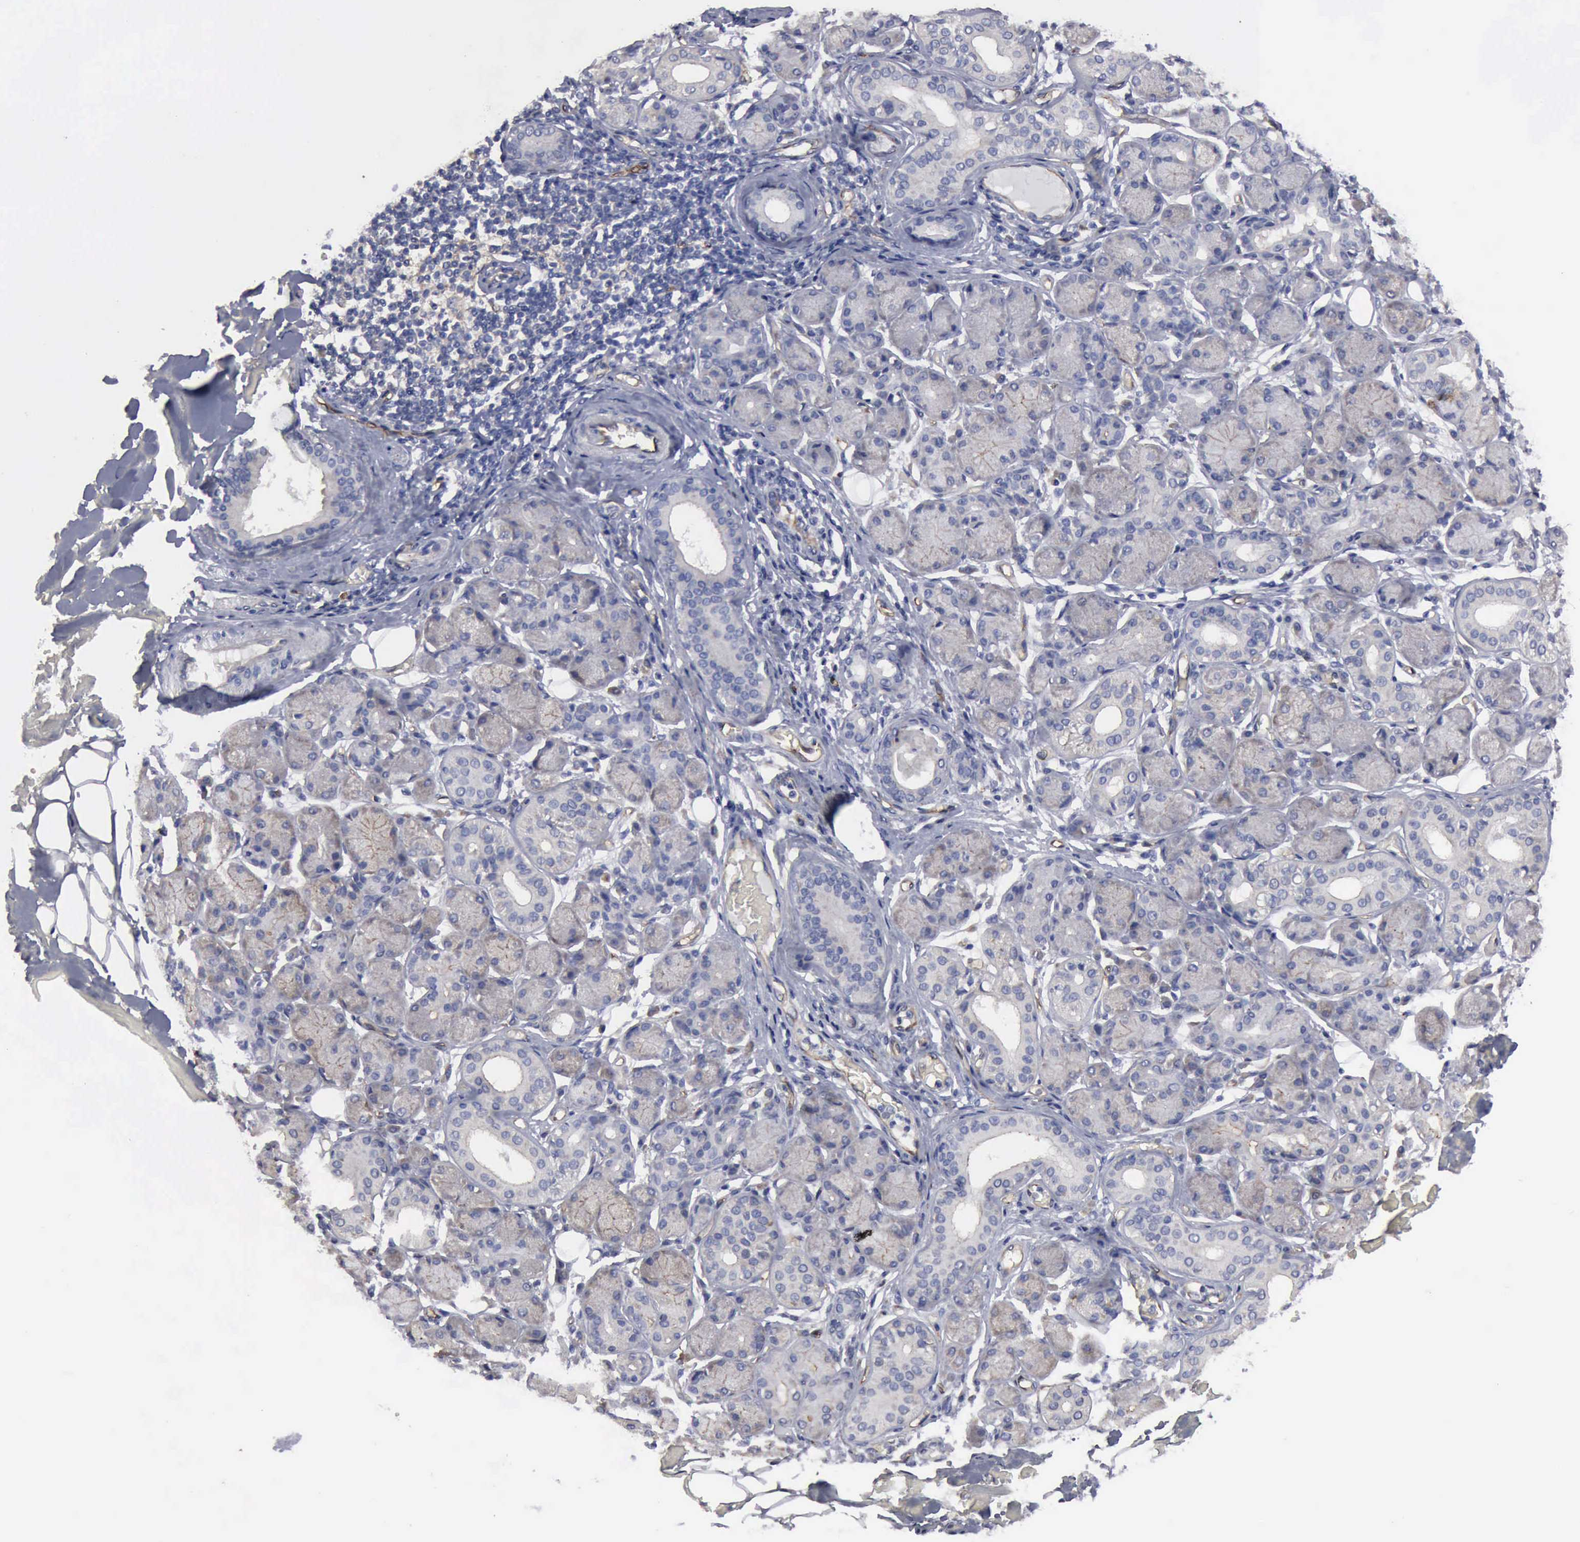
{"staining": {"intensity": "moderate", "quantity": "25%-75%", "location": "cytoplasmic/membranous"}, "tissue": "salivary gland", "cell_type": "Glandular cells", "image_type": "normal", "snomed": [{"axis": "morphology", "description": "Normal tissue, NOS"}, {"axis": "topography", "description": "Salivary gland"}, {"axis": "topography", "description": "Peripheral nerve tissue"}], "caption": "Protein staining shows moderate cytoplasmic/membranous positivity in about 25%-75% of glandular cells in benign salivary gland. The staining is performed using DAB brown chromogen to label protein expression. The nuclei are counter-stained blue using hematoxylin.", "gene": "RDX", "patient": {"sex": "male", "age": 62}}